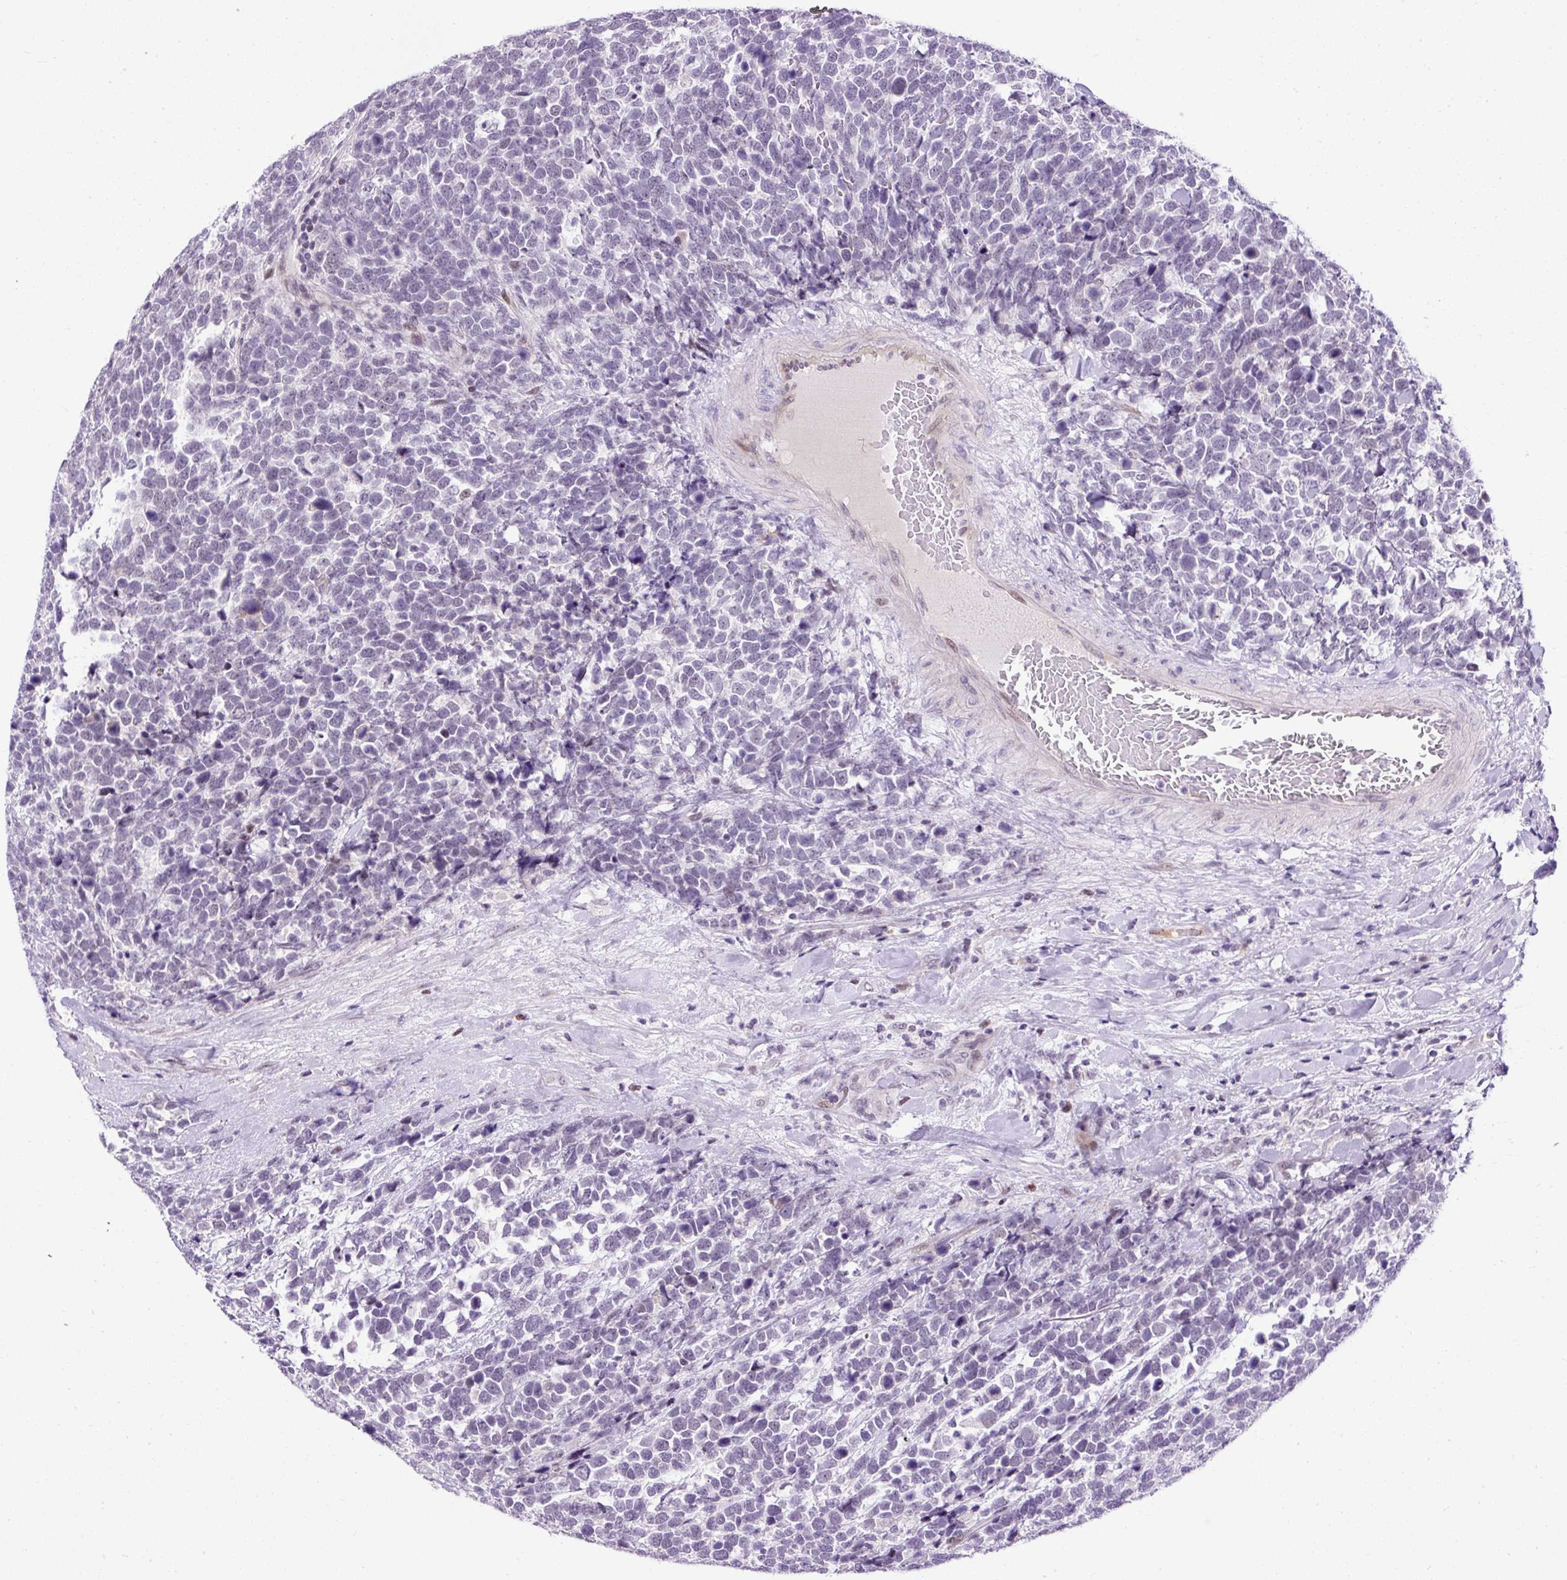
{"staining": {"intensity": "negative", "quantity": "none", "location": "none"}, "tissue": "urothelial cancer", "cell_type": "Tumor cells", "image_type": "cancer", "snomed": [{"axis": "morphology", "description": "Urothelial carcinoma, High grade"}, {"axis": "topography", "description": "Urinary bladder"}], "caption": "A histopathology image of human urothelial cancer is negative for staining in tumor cells.", "gene": "ARHGEF18", "patient": {"sex": "female", "age": 82}}